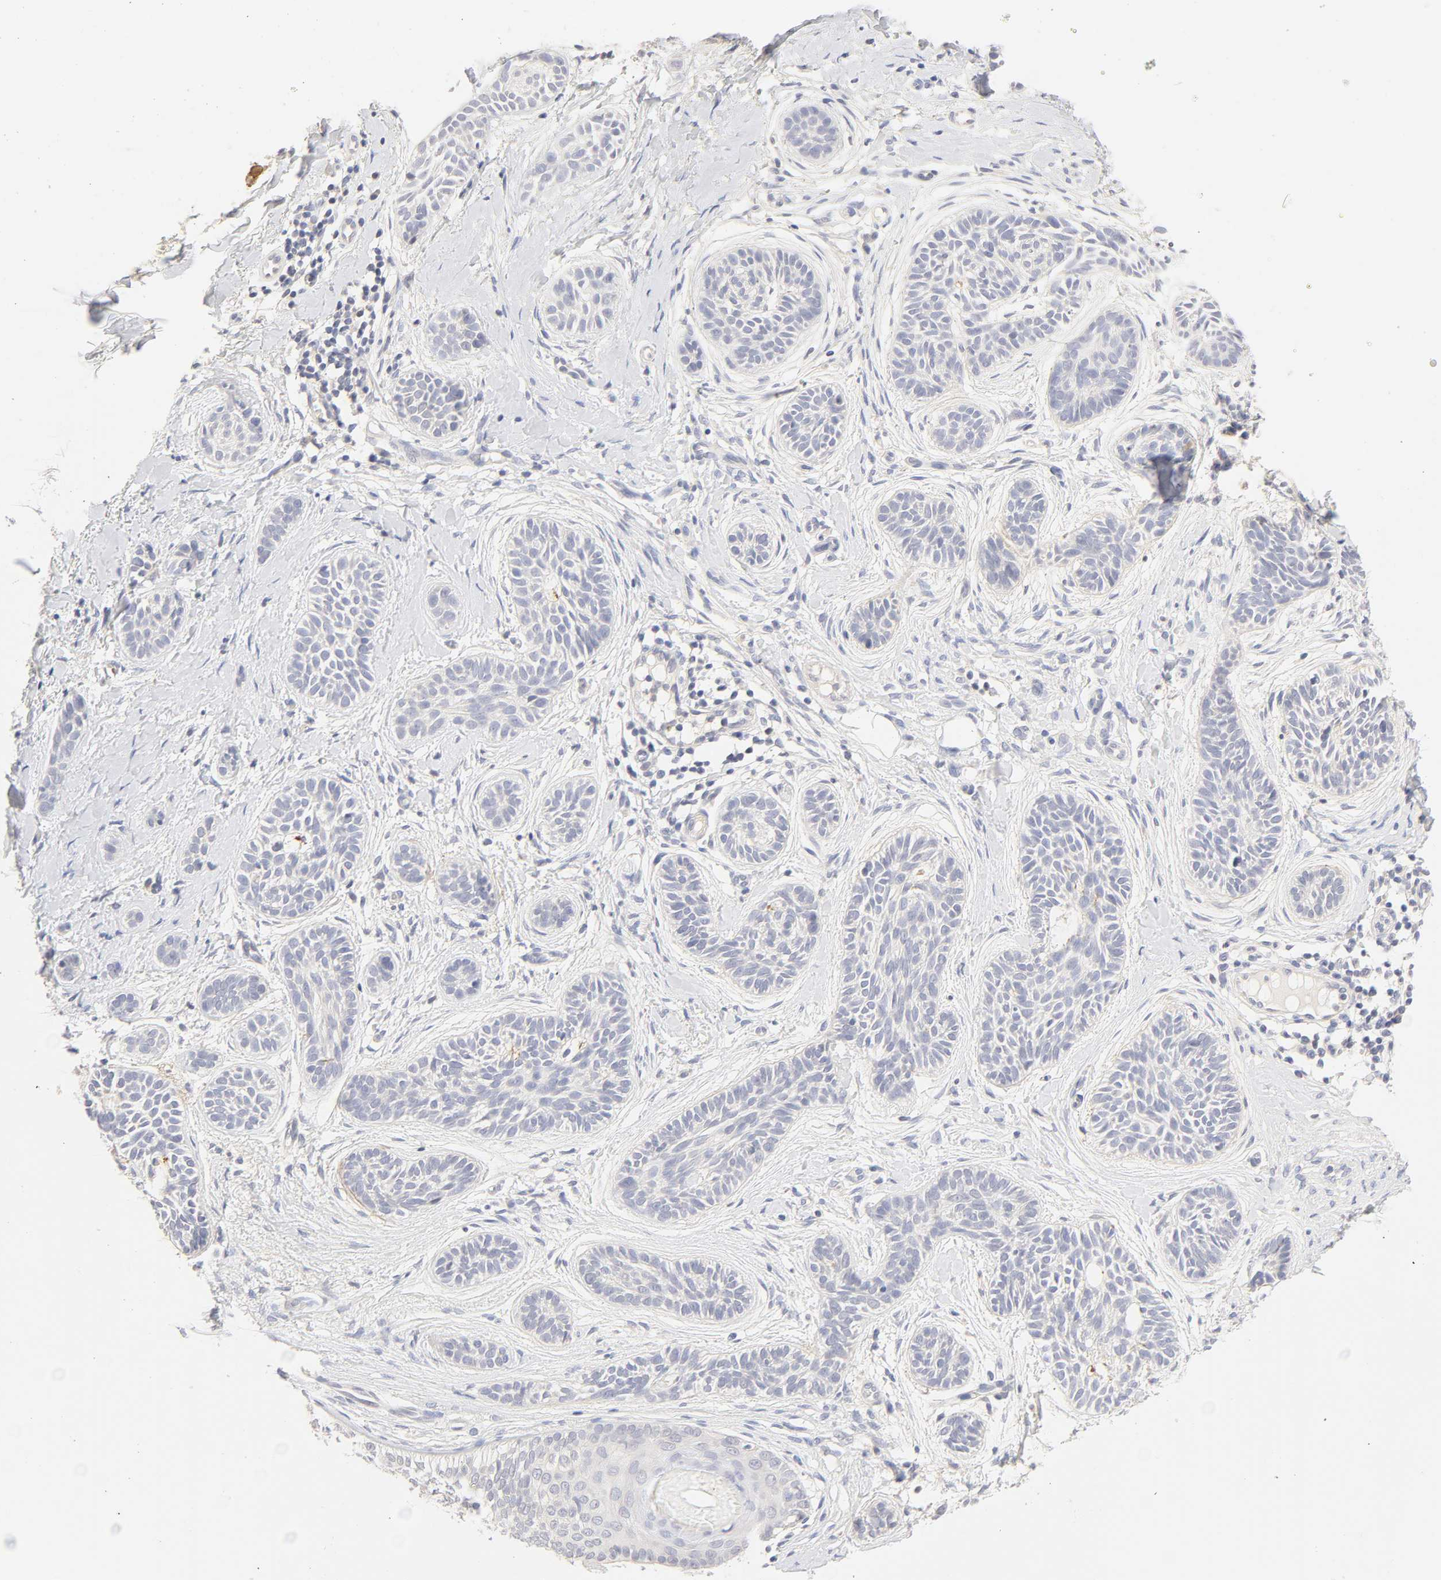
{"staining": {"intensity": "negative", "quantity": "none", "location": "none"}, "tissue": "skin cancer", "cell_type": "Tumor cells", "image_type": "cancer", "snomed": [{"axis": "morphology", "description": "Normal tissue, NOS"}, {"axis": "morphology", "description": "Basal cell carcinoma"}, {"axis": "topography", "description": "Skin"}], "caption": "There is no significant positivity in tumor cells of basal cell carcinoma (skin). Nuclei are stained in blue.", "gene": "CYP4B1", "patient": {"sex": "male", "age": 63}}